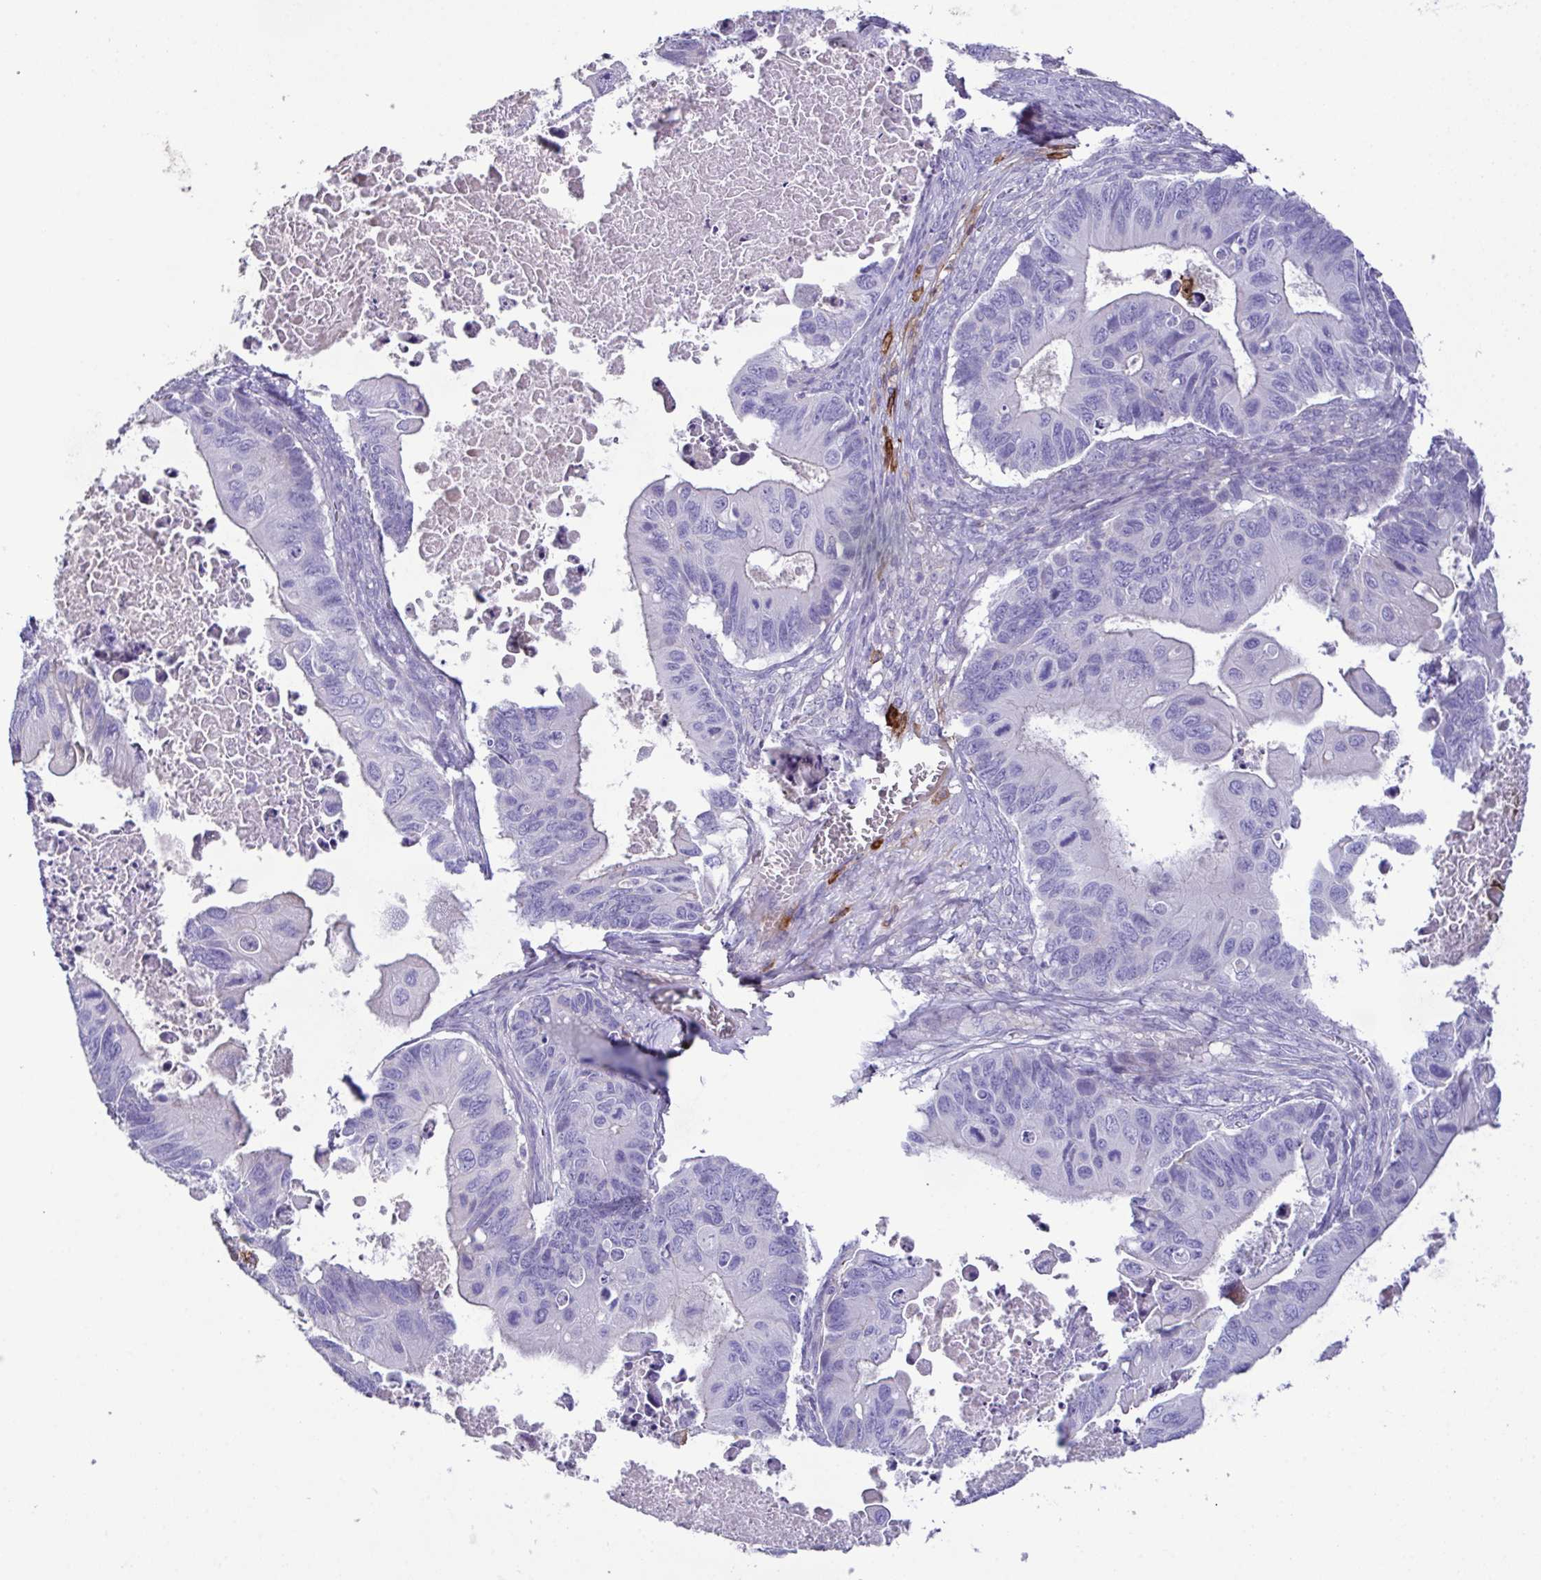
{"staining": {"intensity": "negative", "quantity": "none", "location": "none"}, "tissue": "ovarian cancer", "cell_type": "Tumor cells", "image_type": "cancer", "snomed": [{"axis": "morphology", "description": "Cystadenocarcinoma, mucinous, NOS"}, {"axis": "topography", "description": "Ovary"}], "caption": "IHC of ovarian mucinous cystadenocarcinoma displays no staining in tumor cells.", "gene": "MARCO", "patient": {"sex": "female", "age": 64}}